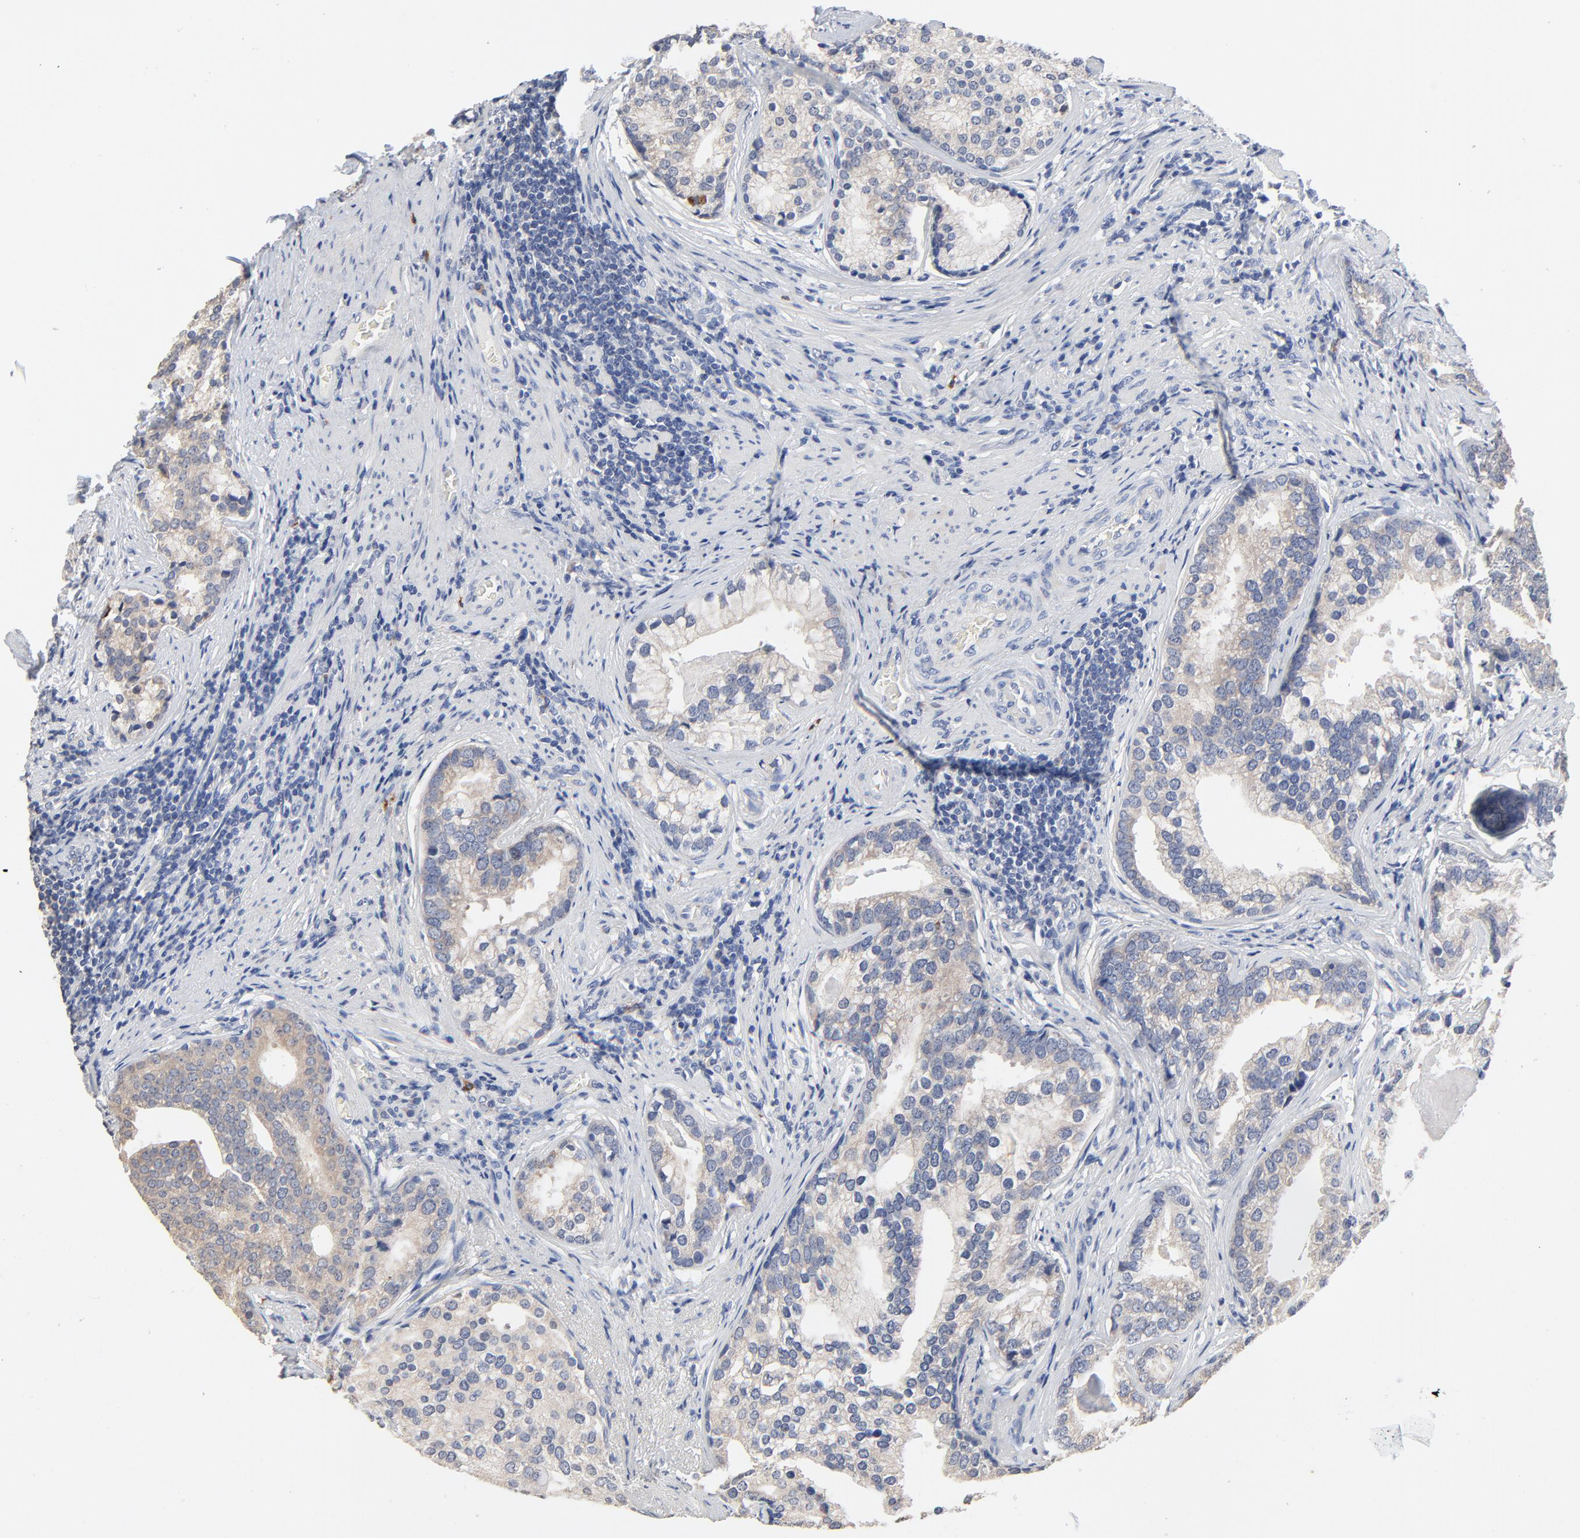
{"staining": {"intensity": "weak", "quantity": ">75%", "location": "cytoplasmic/membranous"}, "tissue": "prostate cancer", "cell_type": "Tumor cells", "image_type": "cancer", "snomed": [{"axis": "morphology", "description": "Adenocarcinoma, Low grade"}, {"axis": "topography", "description": "Prostate"}], "caption": "Immunohistochemistry (IHC) of prostate adenocarcinoma (low-grade) displays low levels of weak cytoplasmic/membranous positivity in about >75% of tumor cells.", "gene": "FBXL5", "patient": {"sex": "male", "age": 71}}